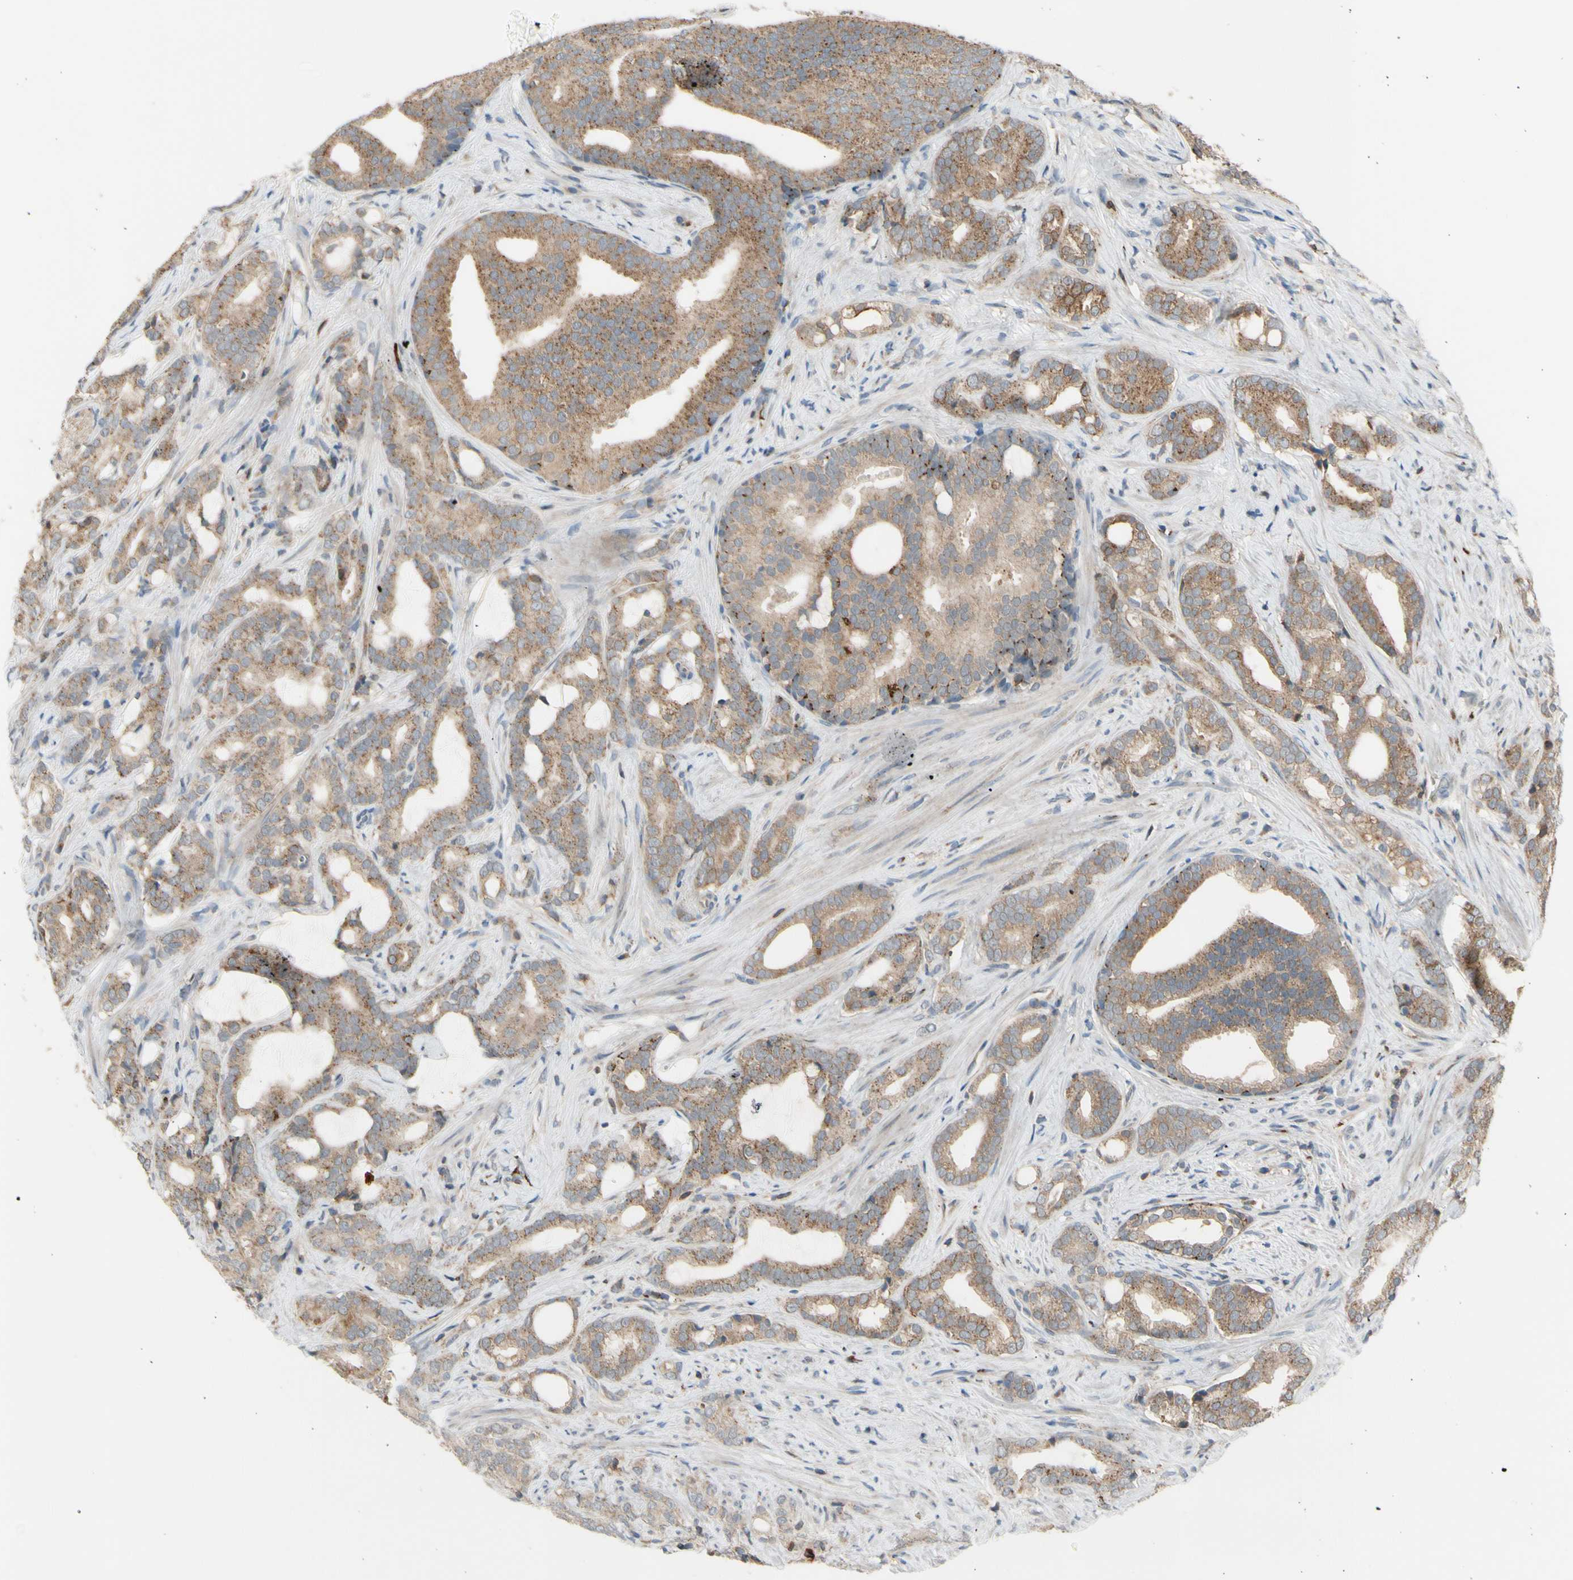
{"staining": {"intensity": "moderate", "quantity": ">75%", "location": "cytoplasmic/membranous"}, "tissue": "prostate cancer", "cell_type": "Tumor cells", "image_type": "cancer", "snomed": [{"axis": "morphology", "description": "Adenocarcinoma, Low grade"}, {"axis": "topography", "description": "Prostate"}], "caption": "Prostate cancer stained with DAB immunohistochemistry reveals medium levels of moderate cytoplasmic/membranous expression in about >75% of tumor cells.", "gene": "GALNT5", "patient": {"sex": "male", "age": 58}}